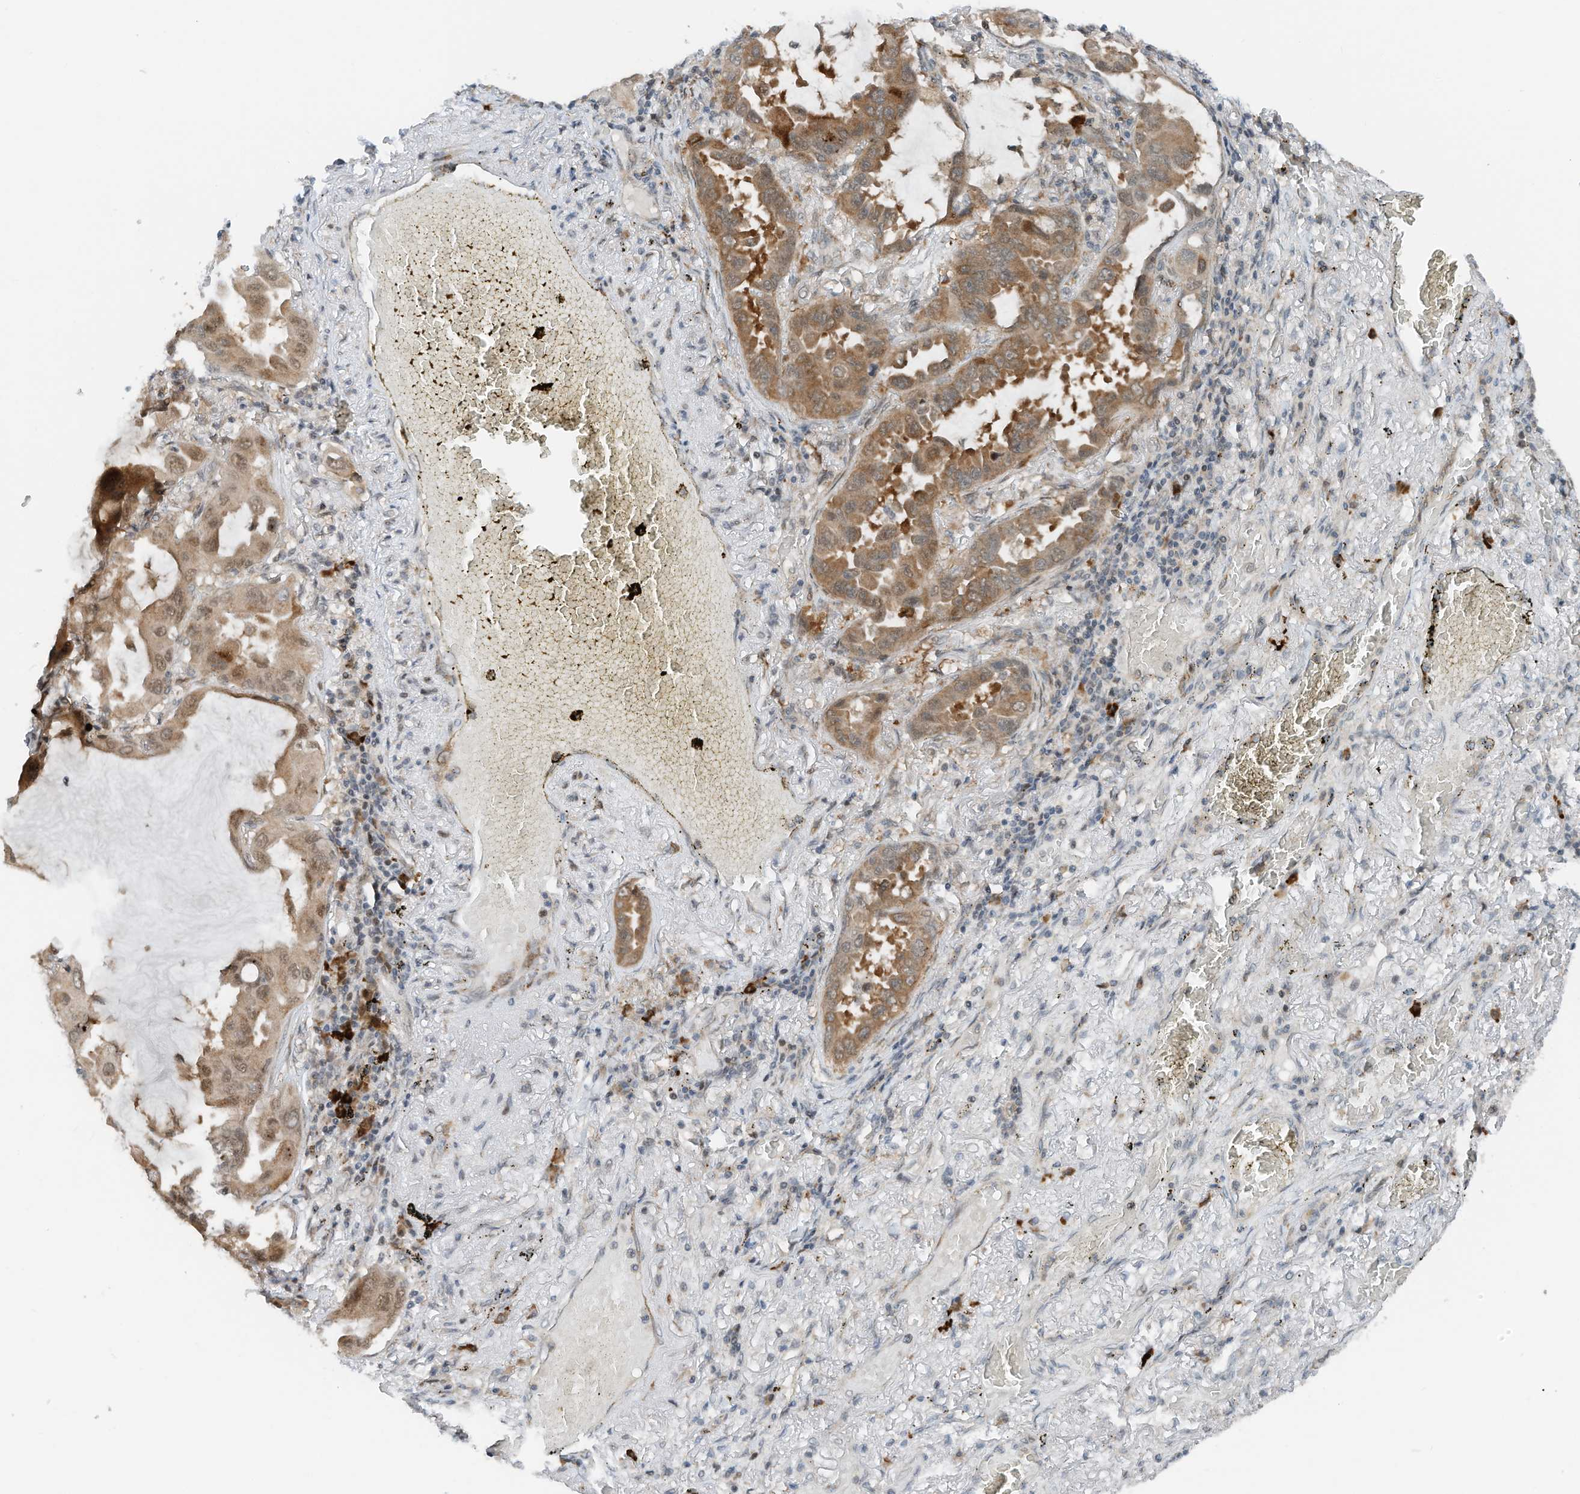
{"staining": {"intensity": "moderate", "quantity": ">75%", "location": "cytoplasmic/membranous,nuclear"}, "tissue": "lung cancer", "cell_type": "Tumor cells", "image_type": "cancer", "snomed": [{"axis": "morphology", "description": "Adenocarcinoma, NOS"}, {"axis": "topography", "description": "Lung"}], "caption": "Lung cancer (adenocarcinoma) tissue shows moderate cytoplasmic/membranous and nuclear staining in about >75% of tumor cells, visualized by immunohistochemistry.", "gene": "RMND1", "patient": {"sex": "male", "age": 64}}